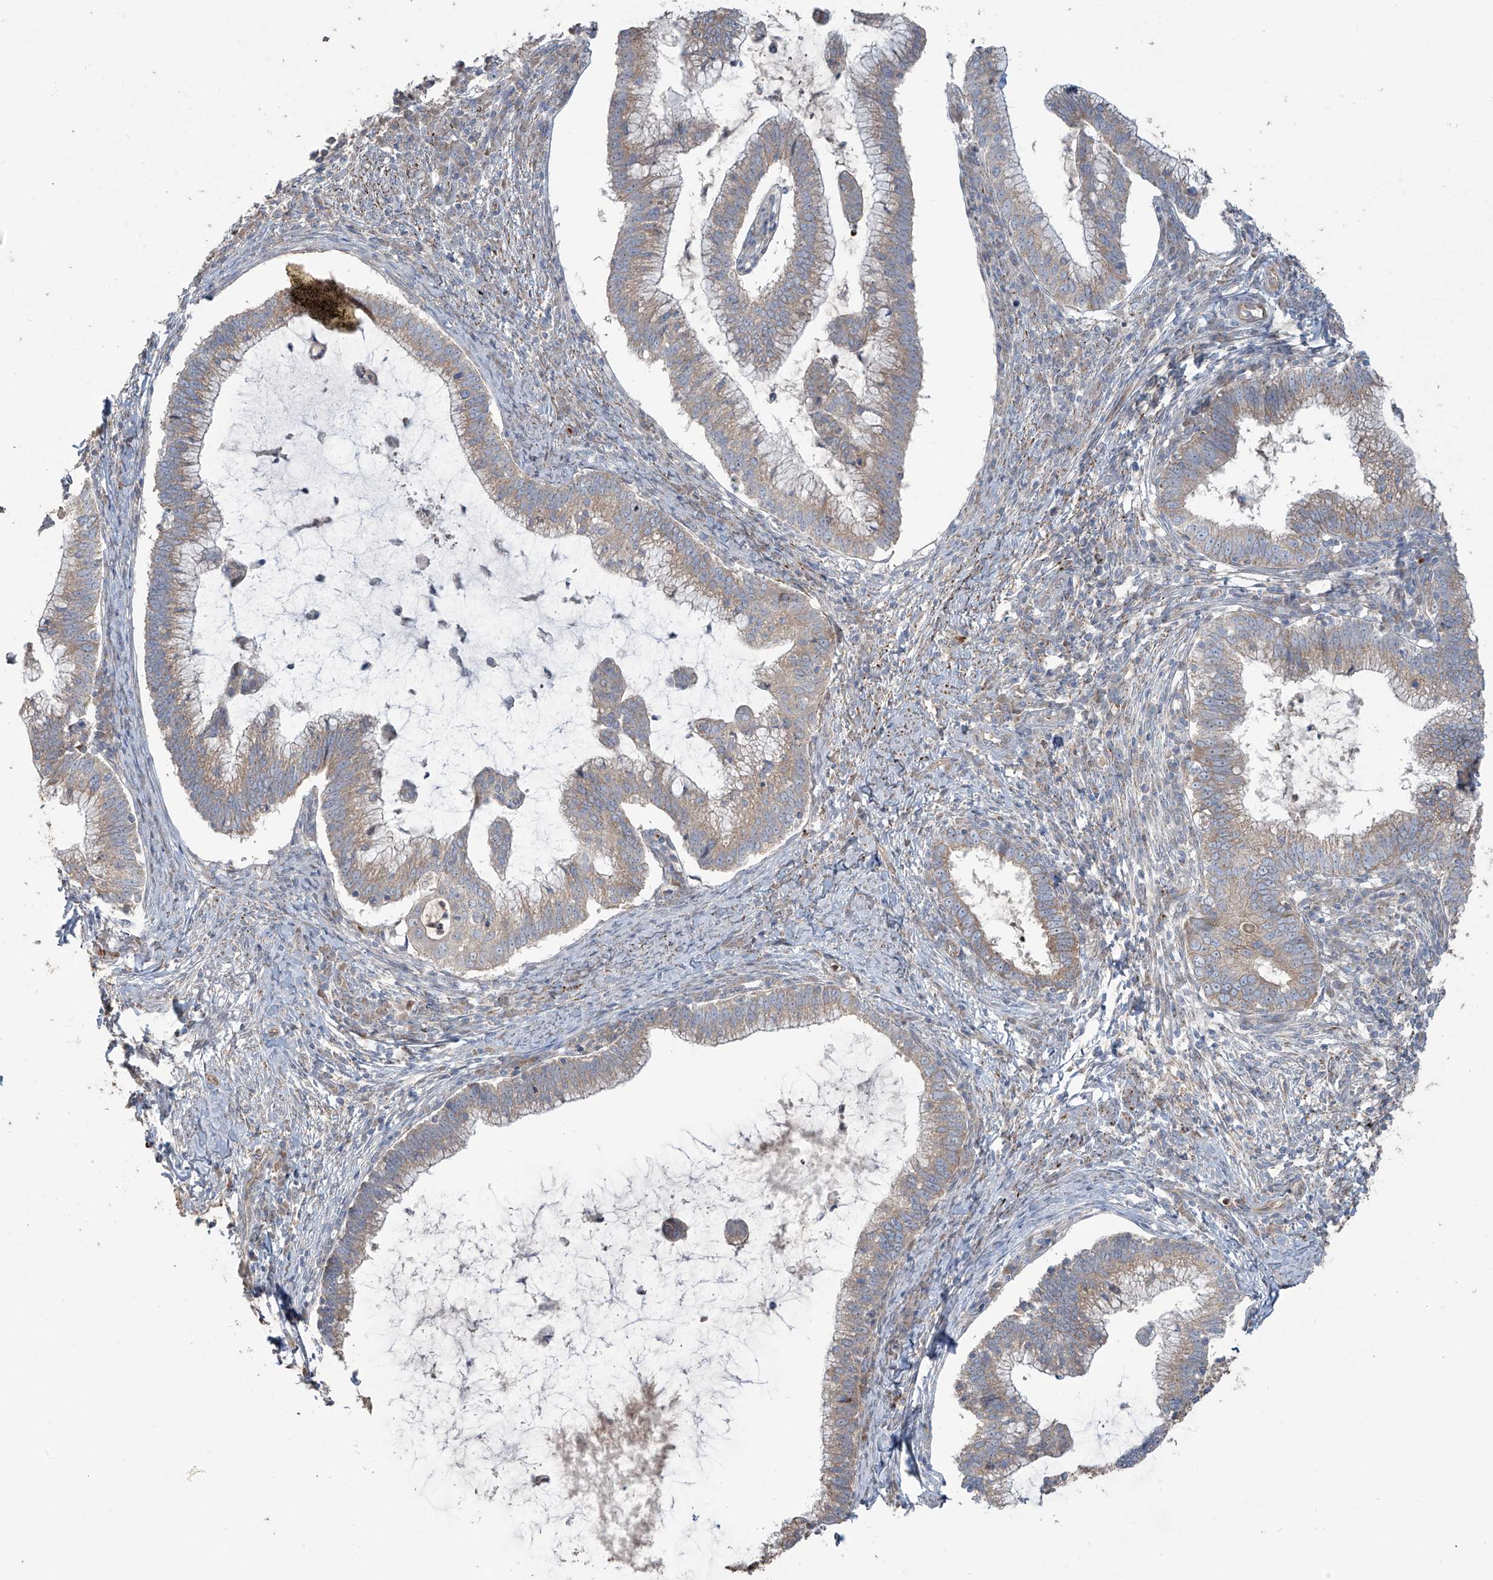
{"staining": {"intensity": "weak", "quantity": ">75%", "location": "cytoplasmic/membranous"}, "tissue": "cervical cancer", "cell_type": "Tumor cells", "image_type": "cancer", "snomed": [{"axis": "morphology", "description": "Adenocarcinoma, NOS"}, {"axis": "topography", "description": "Cervix"}], "caption": "This is a micrograph of immunohistochemistry (IHC) staining of cervical adenocarcinoma, which shows weak staining in the cytoplasmic/membranous of tumor cells.", "gene": "ABTB1", "patient": {"sex": "female", "age": 36}}